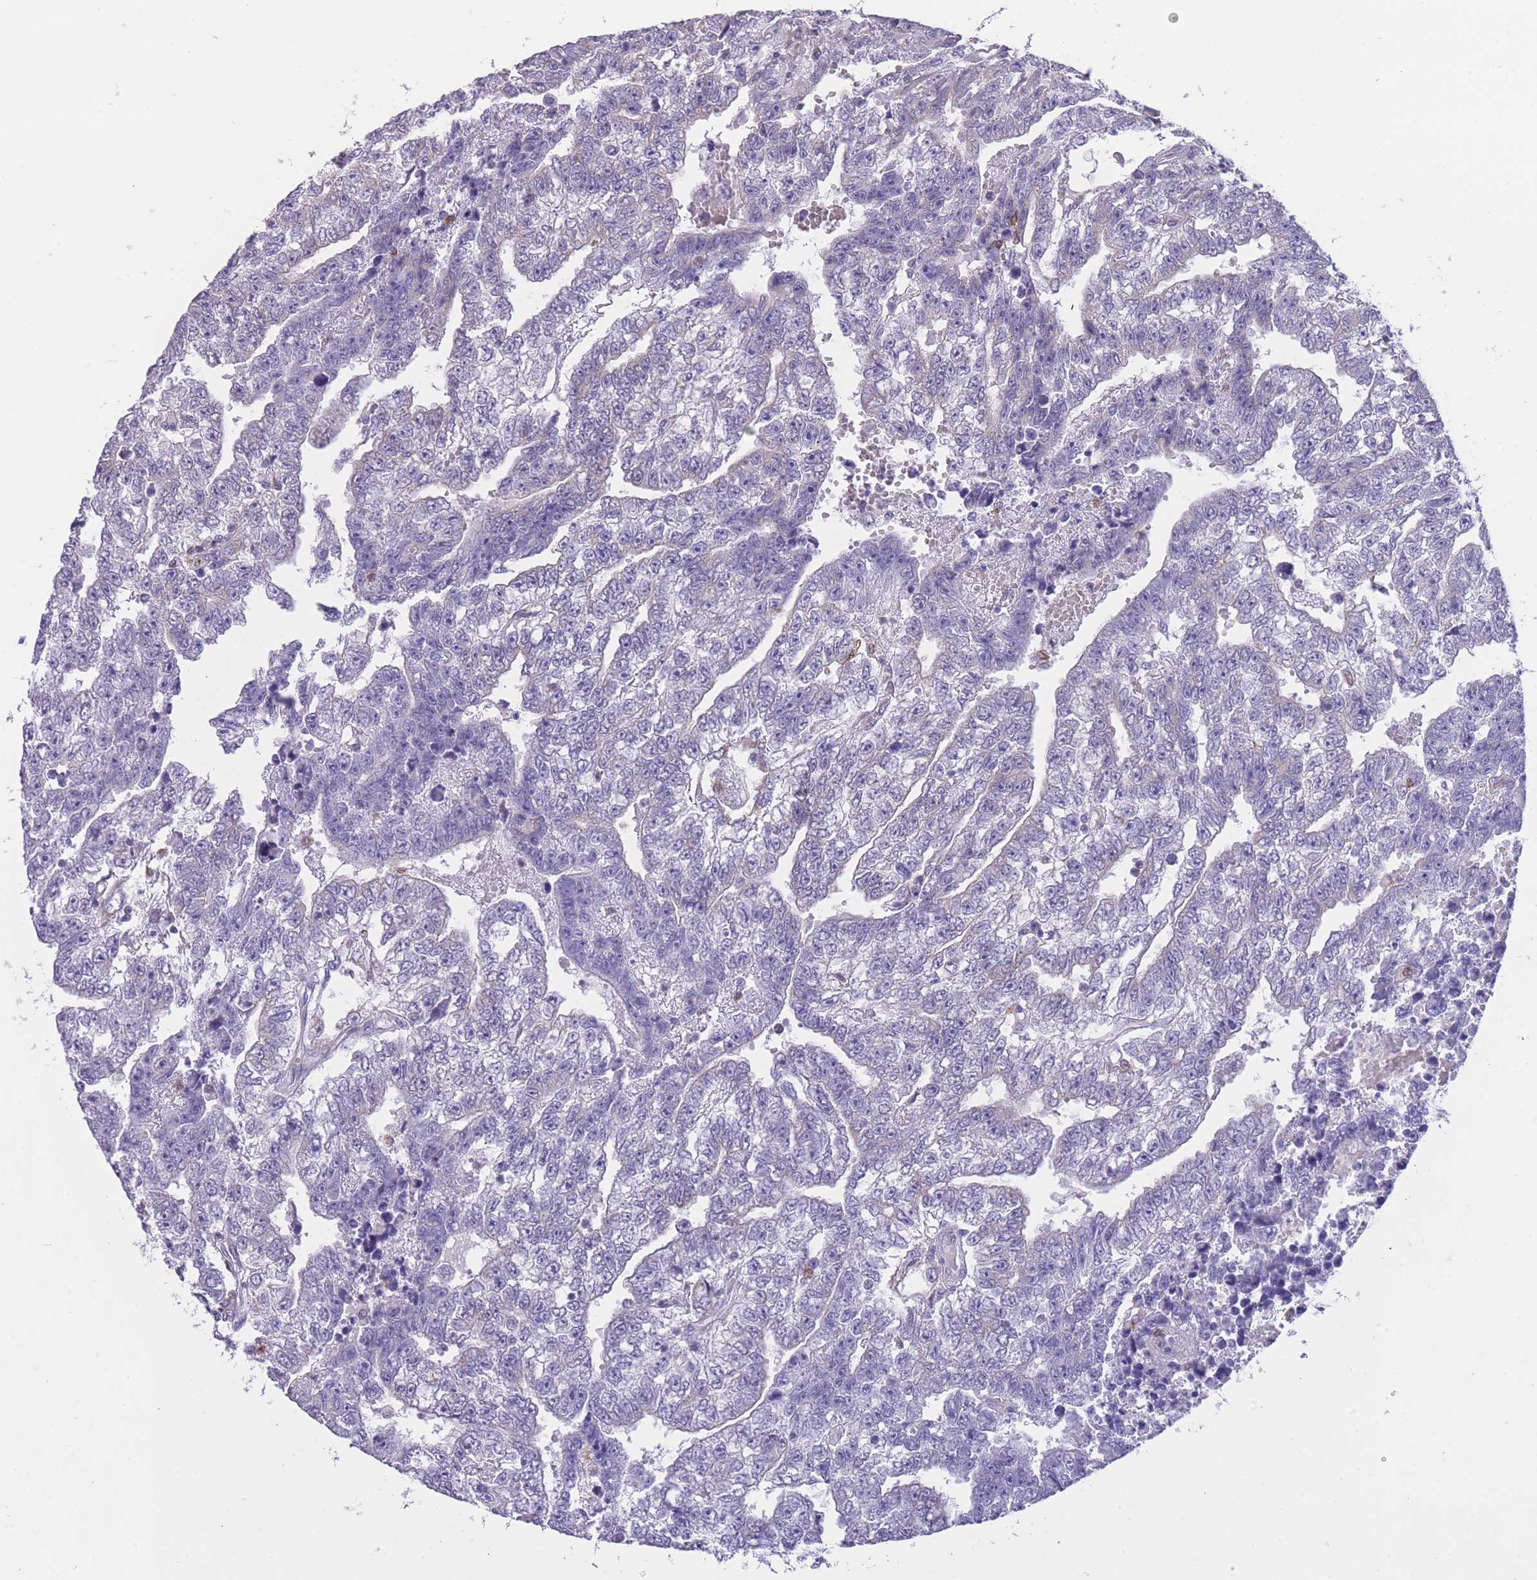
{"staining": {"intensity": "negative", "quantity": "none", "location": "none"}, "tissue": "testis cancer", "cell_type": "Tumor cells", "image_type": "cancer", "snomed": [{"axis": "morphology", "description": "Carcinoma, Embryonal, NOS"}, {"axis": "topography", "description": "Testis"}], "caption": "Tumor cells show no significant protein positivity in testis embryonal carcinoma. (DAB IHC visualized using brightfield microscopy, high magnification).", "gene": "ZNF662", "patient": {"sex": "male", "age": 25}}